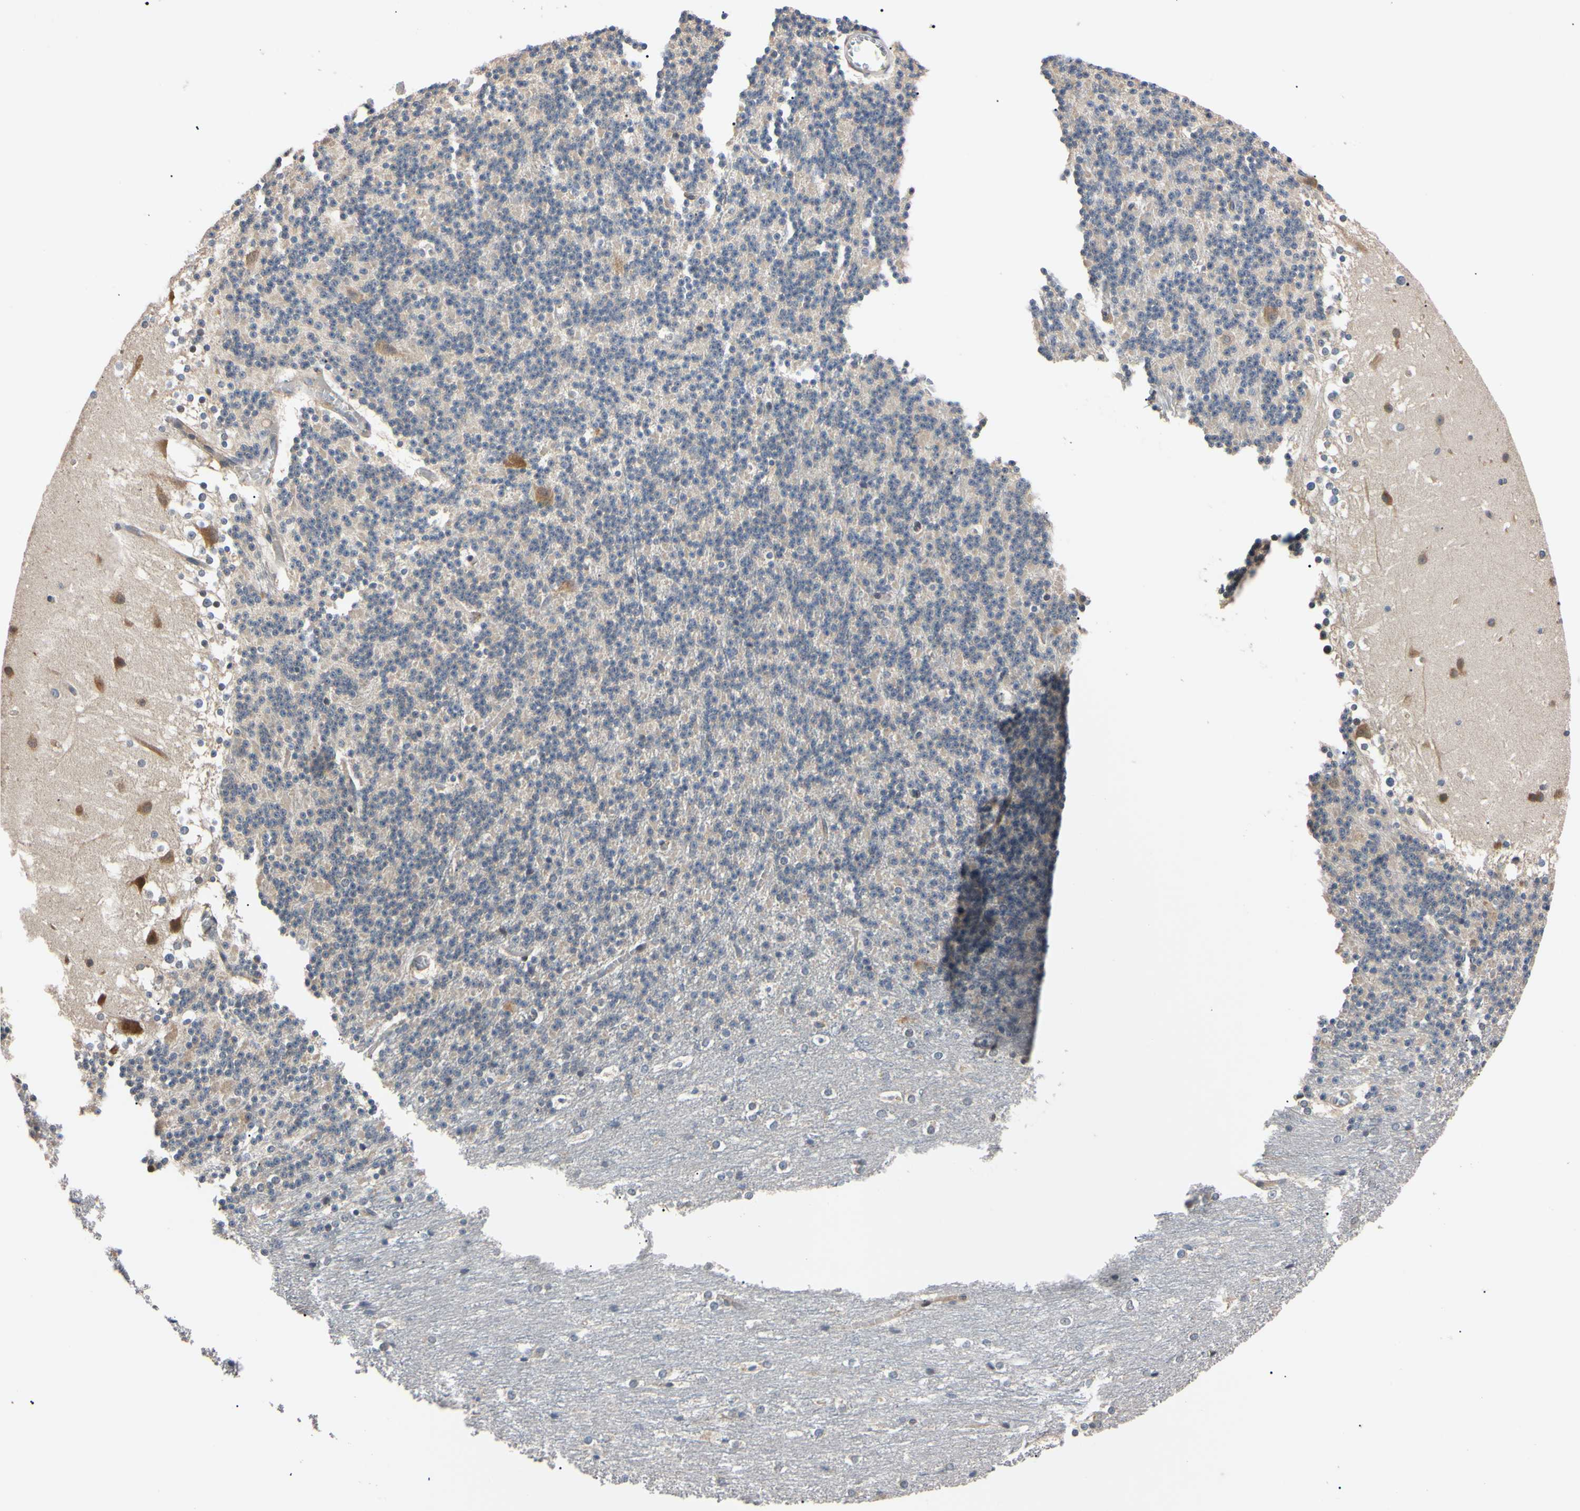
{"staining": {"intensity": "negative", "quantity": "none", "location": "none"}, "tissue": "cerebellum", "cell_type": "Cells in granular layer", "image_type": "normal", "snomed": [{"axis": "morphology", "description": "Normal tissue, NOS"}, {"axis": "topography", "description": "Cerebellum"}], "caption": "Photomicrograph shows no protein expression in cells in granular layer of benign cerebellum.", "gene": "RARS1", "patient": {"sex": "female", "age": 19}}